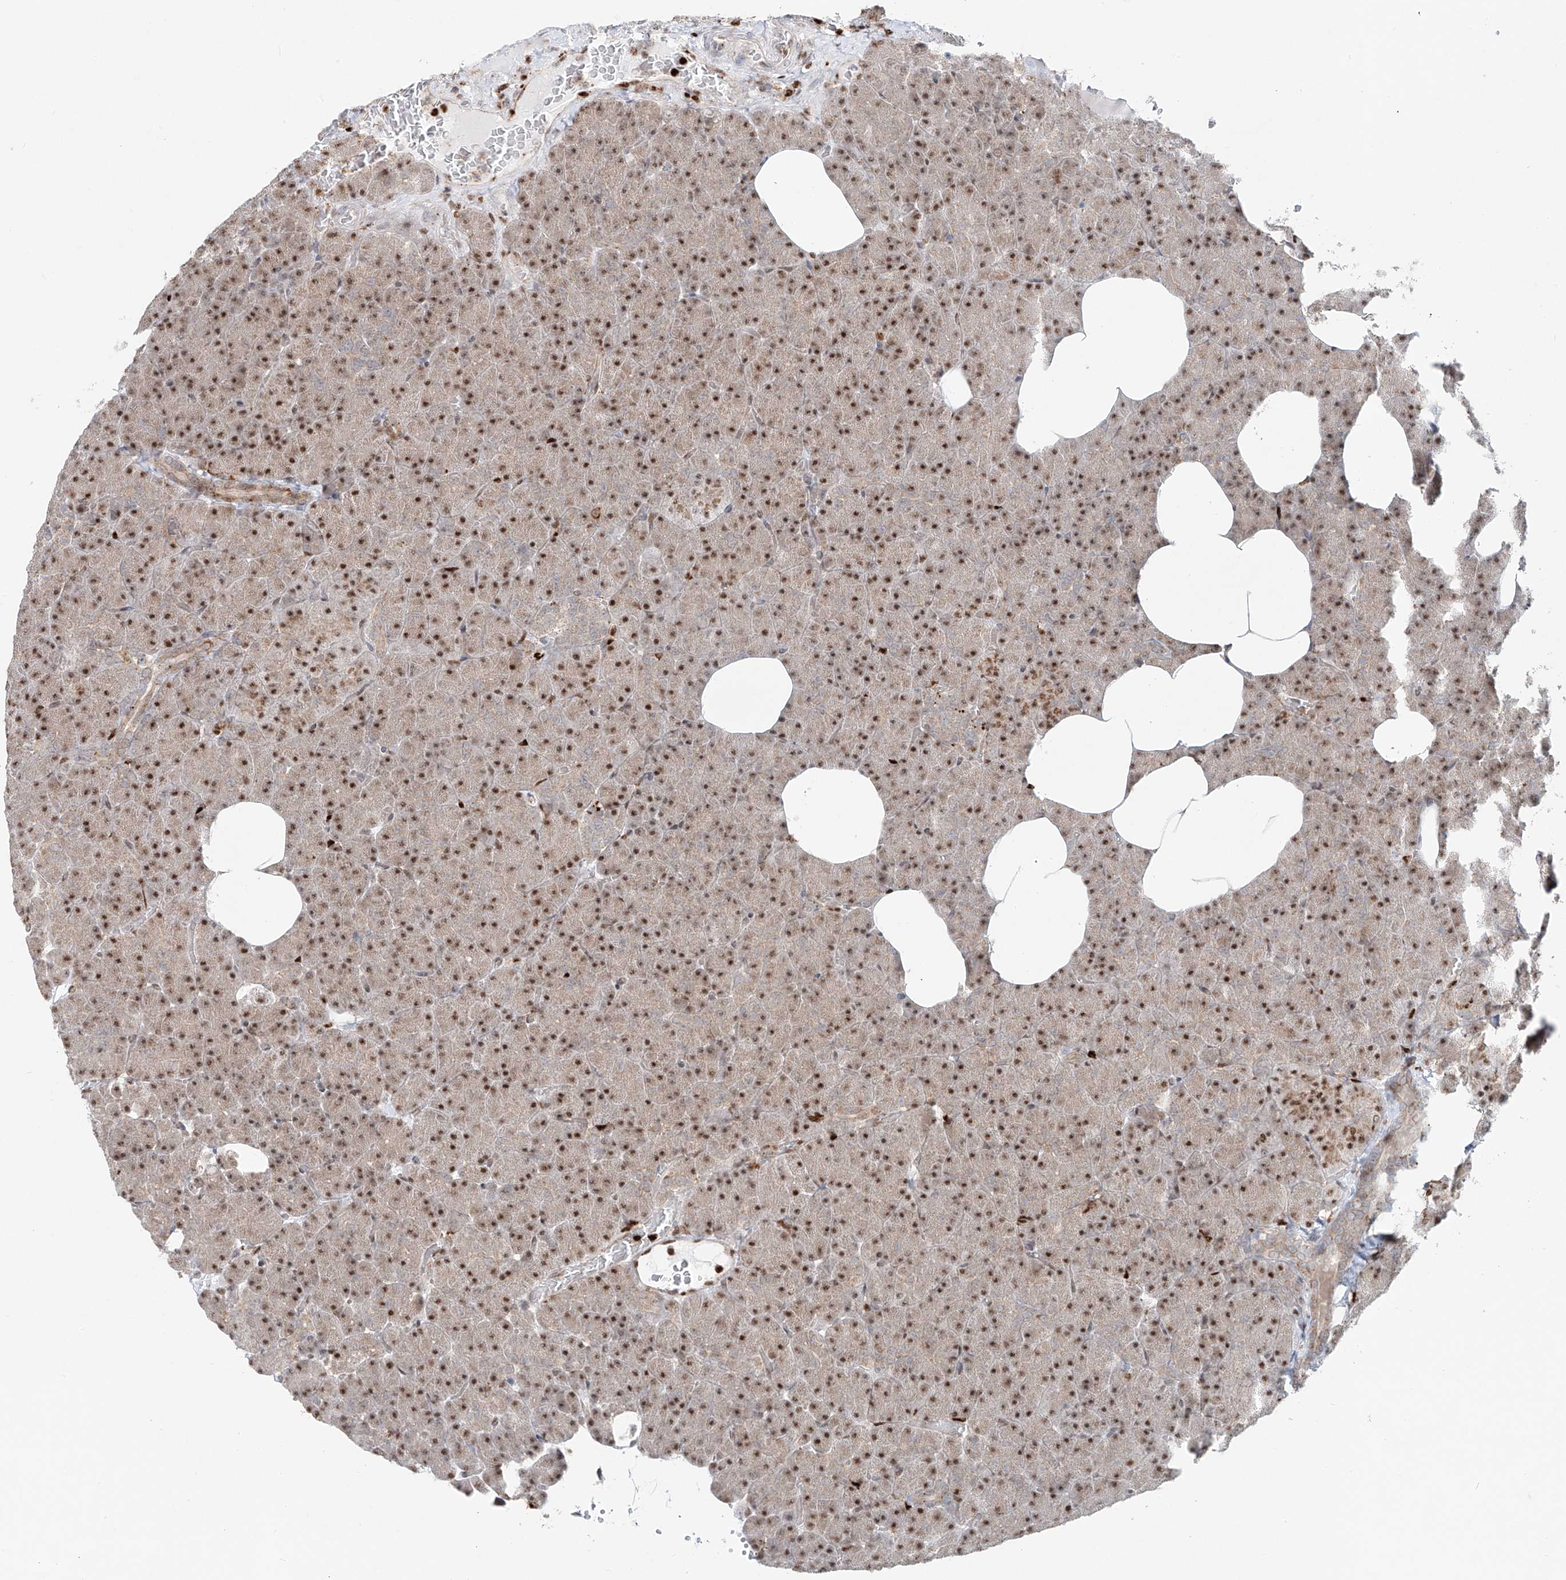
{"staining": {"intensity": "strong", "quantity": "25%-75%", "location": "cytoplasmic/membranous,nuclear"}, "tissue": "pancreas", "cell_type": "Exocrine glandular cells", "image_type": "normal", "snomed": [{"axis": "morphology", "description": "Normal tissue, NOS"}, {"axis": "morphology", "description": "Carcinoid, malignant, NOS"}, {"axis": "topography", "description": "Pancreas"}], "caption": "Immunohistochemistry image of normal human pancreas stained for a protein (brown), which reveals high levels of strong cytoplasmic/membranous,nuclear staining in about 25%-75% of exocrine glandular cells.", "gene": "DZIP1L", "patient": {"sex": "female", "age": 35}}